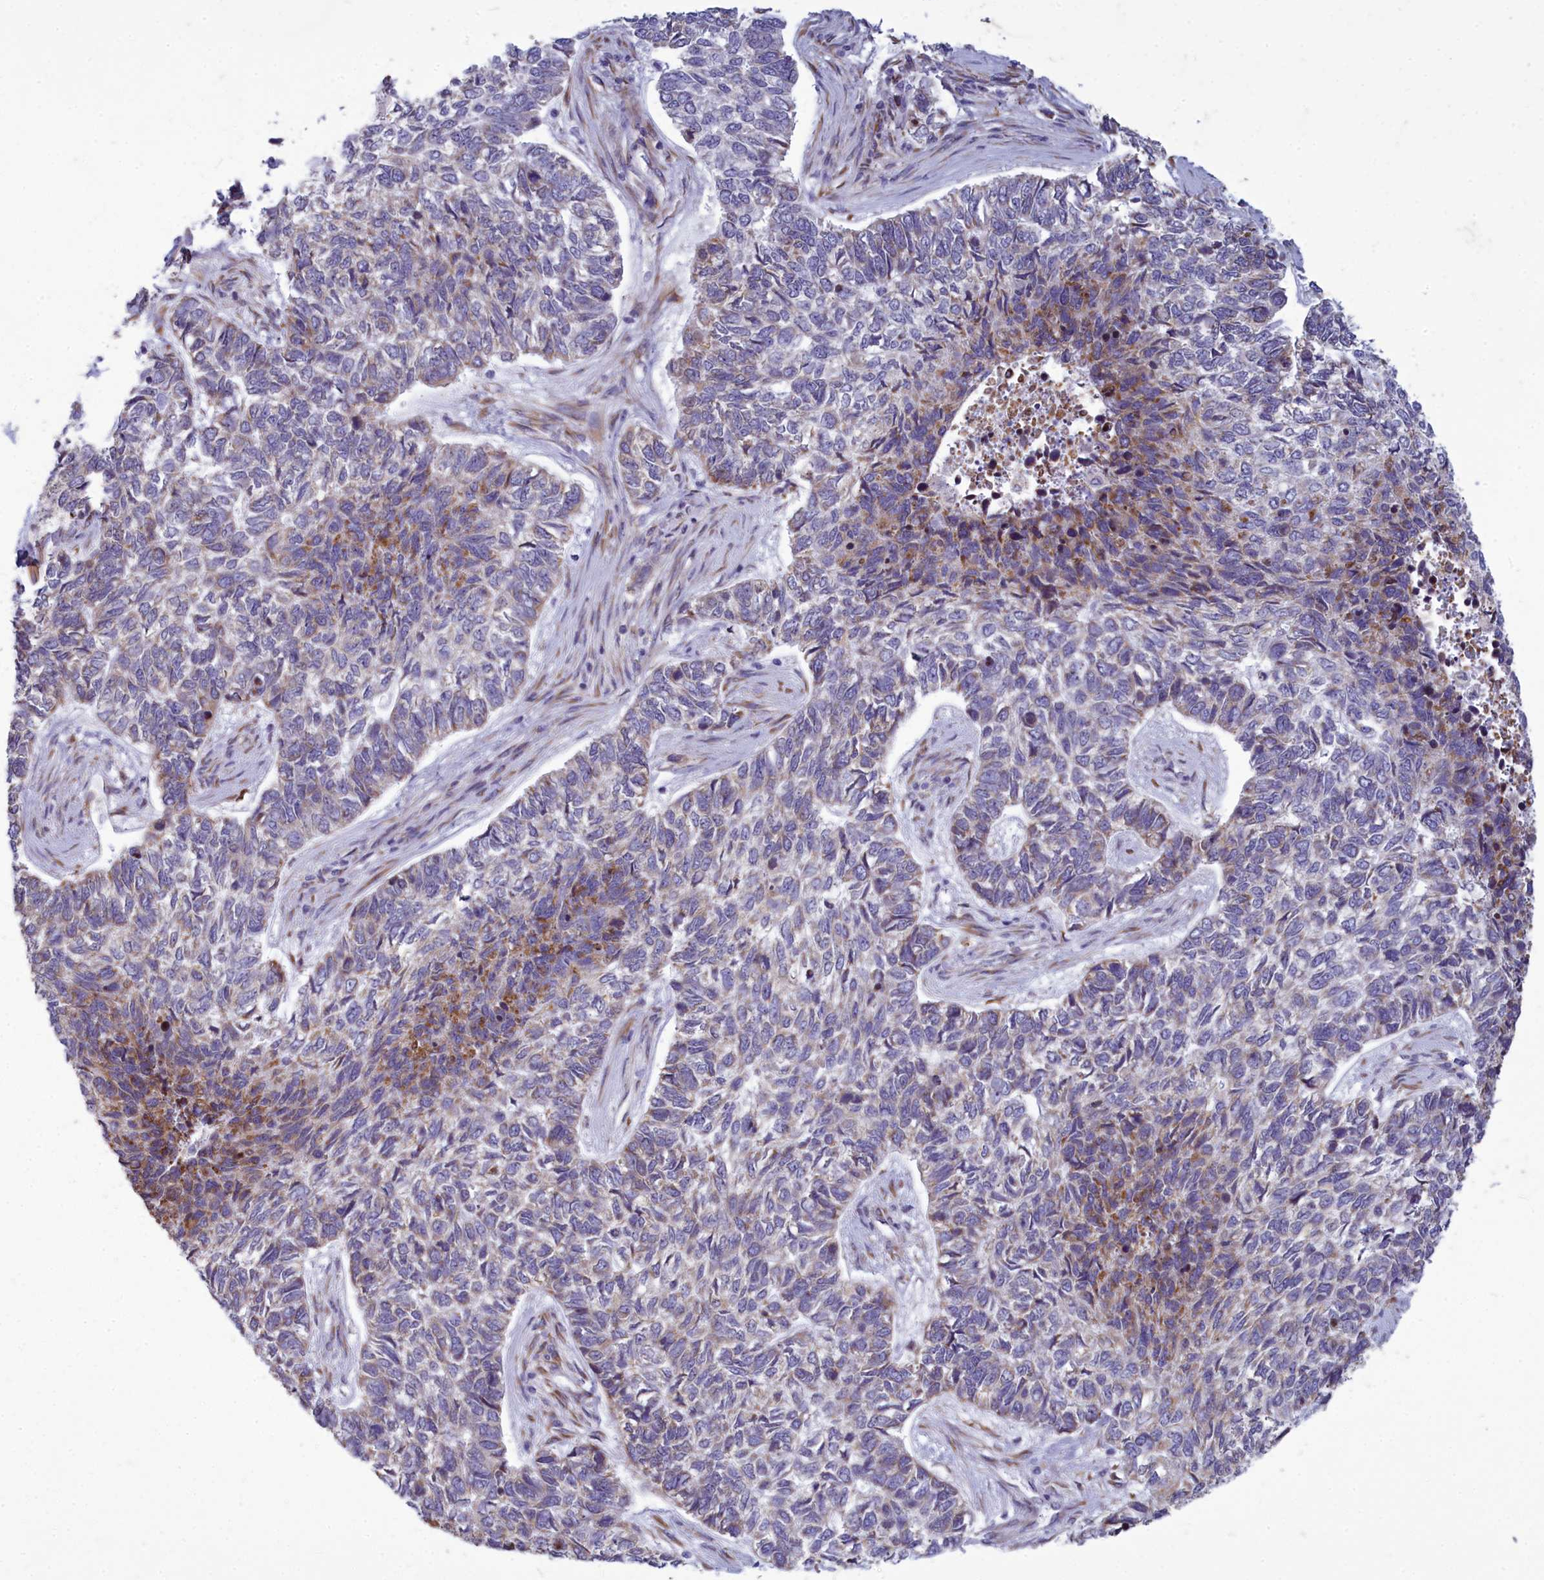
{"staining": {"intensity": "moderate", "quantity": "<25%", "location": "cytoplasmic/membranous"}, "tissue": "skin cancer", "cell_type": "Tumor cells", "image_type": "cancer", "snomed": [{"axis": "morphology", "description": "Basal cell carcinoma"}, {"axis": "topography", "description": "Skin"}], "caption": "Immunohistochemistry (IHC) (DAB (3,3'-diaminobenzidine)) staining of human skin cancer displays moderate cytoplasmic/membranous protein staining in approximately <25% of tumor cells.", "gene": "CENATAC", "patient": {"sex": "female", "age": 65}}